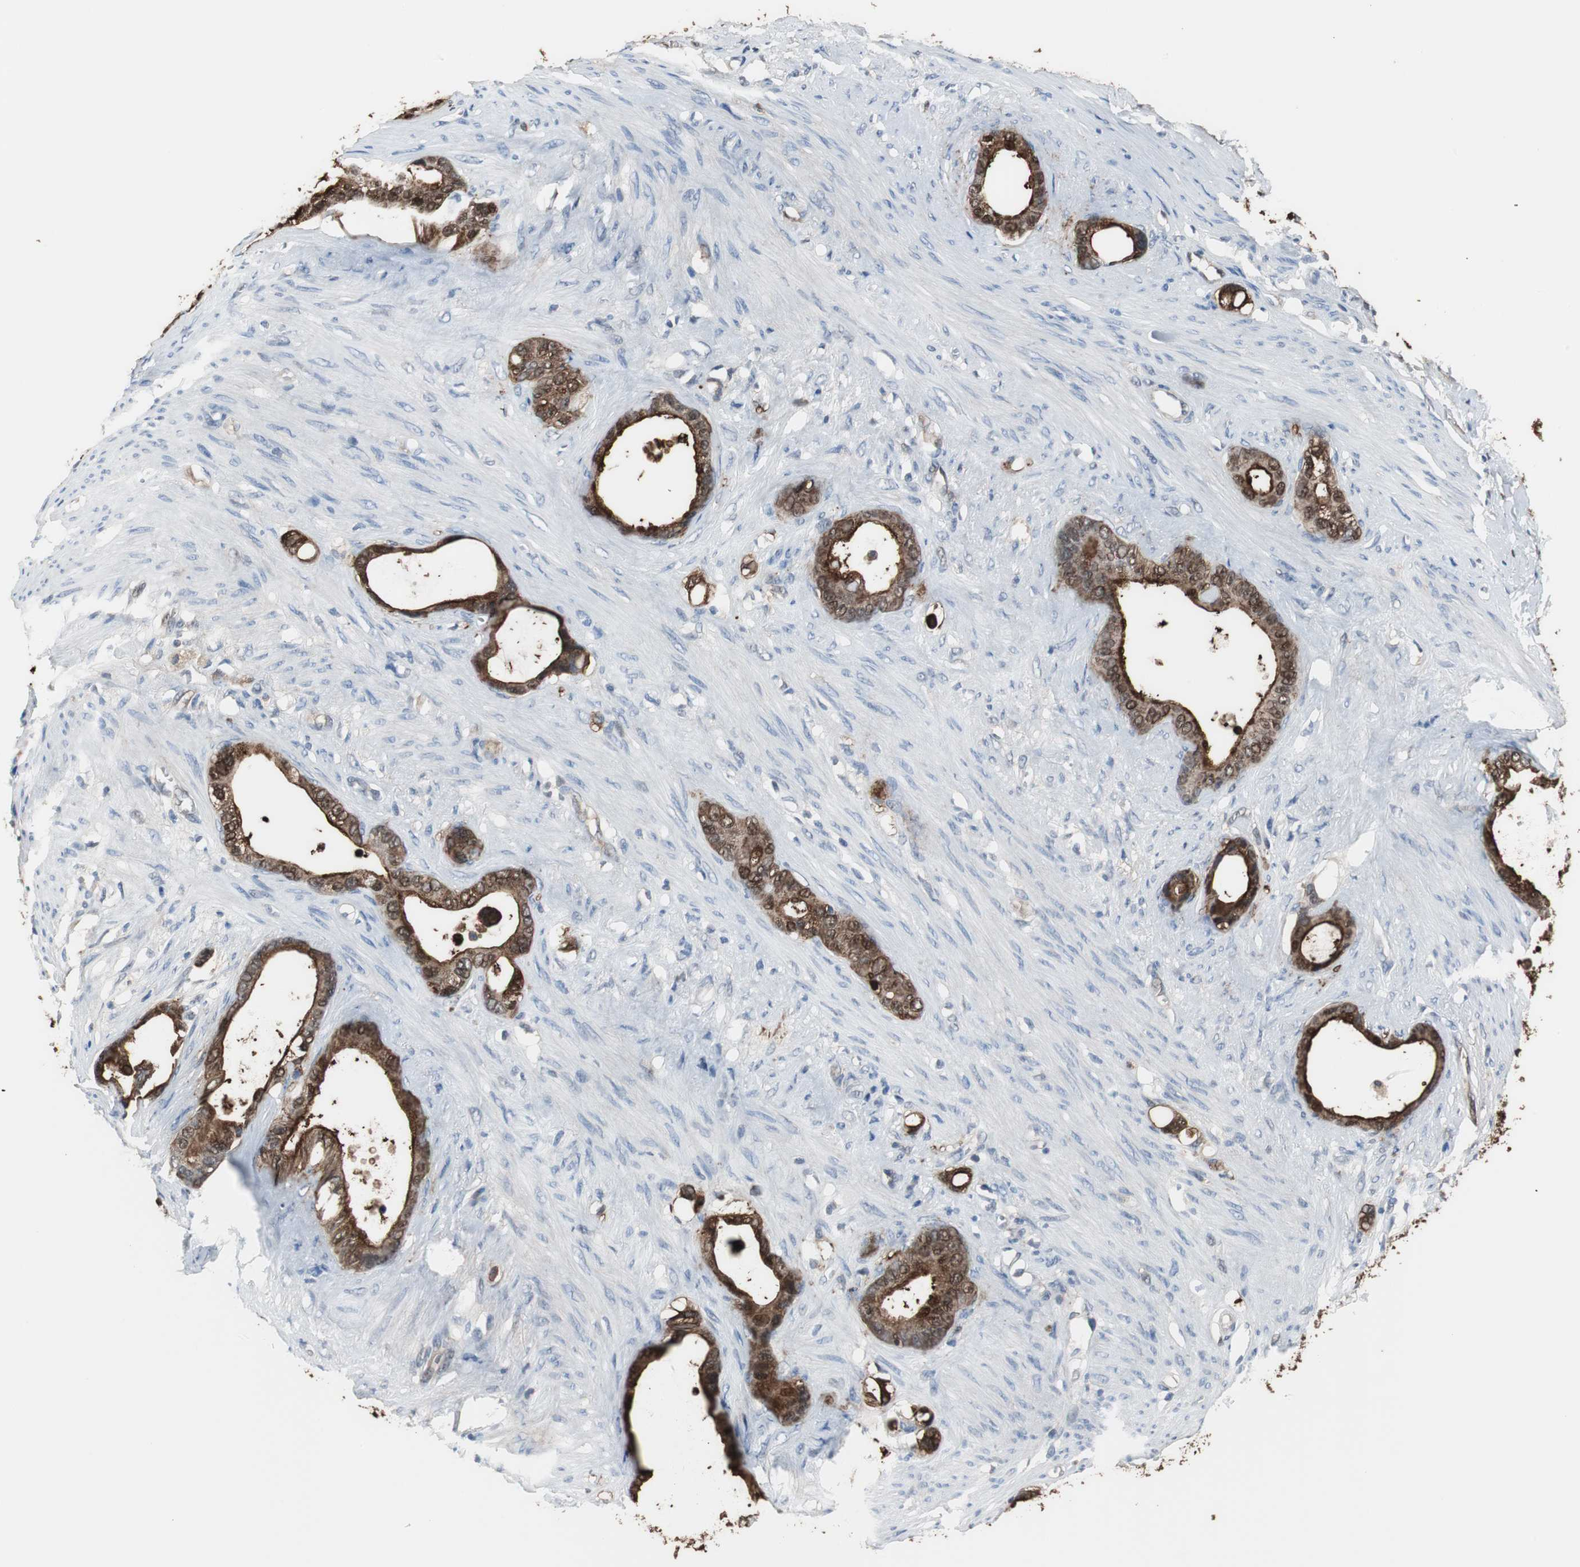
{"staining": {"intensity": "strong", "quantity": ">75%", "location": "cytoplasmic/membranous,nuclear"}, "tissue": "stomach cancer", "cell_type": "Tumor cells", "image_type": "cancer", "snomed": [{"axis": "morphology", "description": "Adenocarcinoma, NOS"}, {"axis": "topography", "description": "Stomach"}], "caption": "DAB immunohistochemical staining of human adenocarcinoma (stomach) shows strong cytoplasmic/membranous and nuclear protein expression in about >75% of tumor cells.", "gene": "ANXA4", "patient": {"sex": "female", "age": 75}}